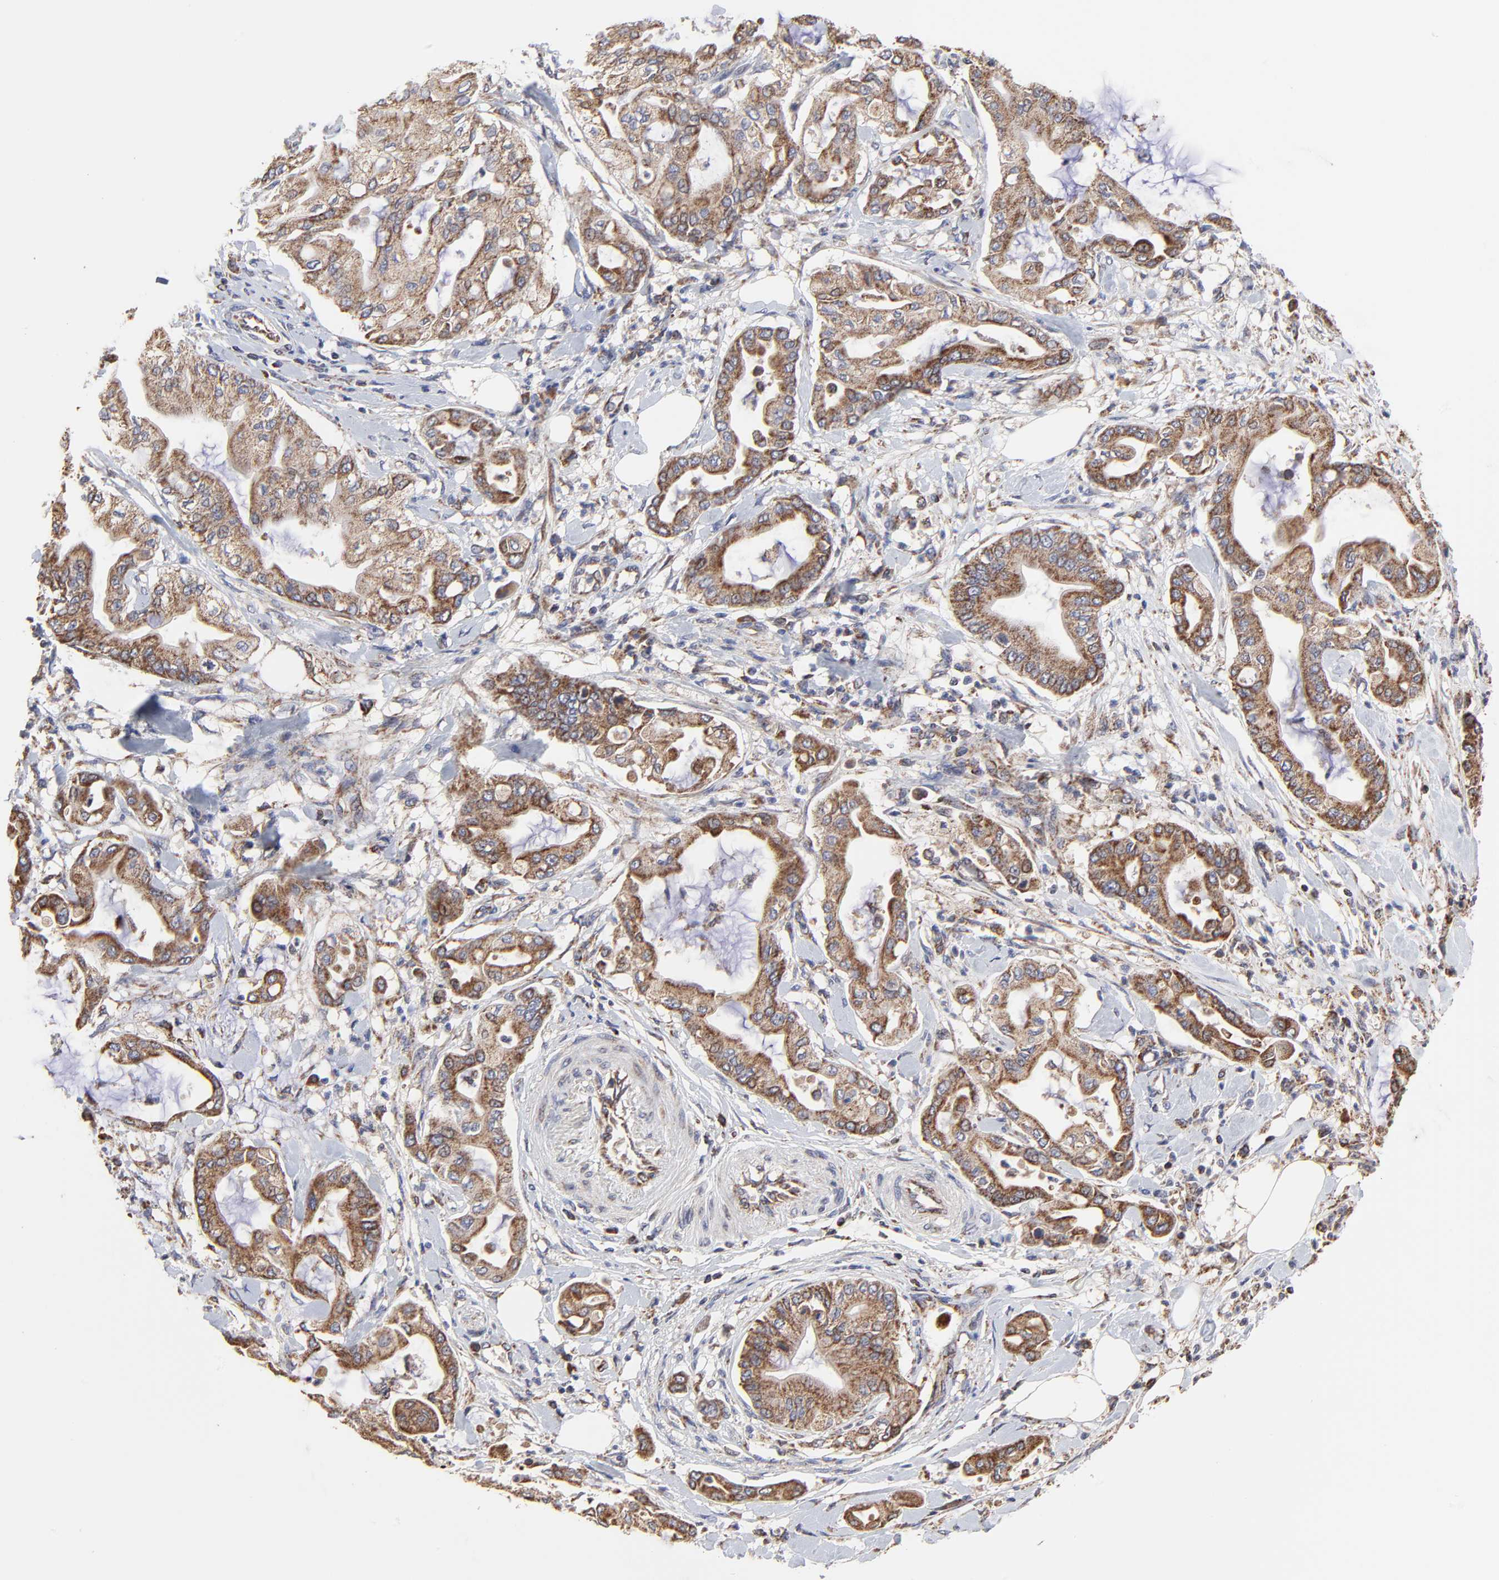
{"staining": {"intensity": "moderate", "quantity": ">75%", "location": "cytoplasmic/membranous"}, "tissue": "pancreatic cancer", "cell_type": "Tumor cells", "image_type": "cancer", "snomed": [{"axis": "morphology", "description": "Adenocarcinoma, NOS"}, {"axis": "morphology", "description": "Adenocarcinoma, metastatic, NOS"}, {"axis": "topography", "description": "Lymph node"}, {"axis": "topography", "description": "Pancreas"}, {"axis": "topography", "description": "Duodenum"}], "caption": "Pancreatic cancer (metastatic adenocarcinoma) stained with a brown dye reveals moderate cytoplasmic/membranous positive expression in about >75% of tumor cells.", "gene": "ZNF550", "patient": {"sex": "female", "age": 64}}